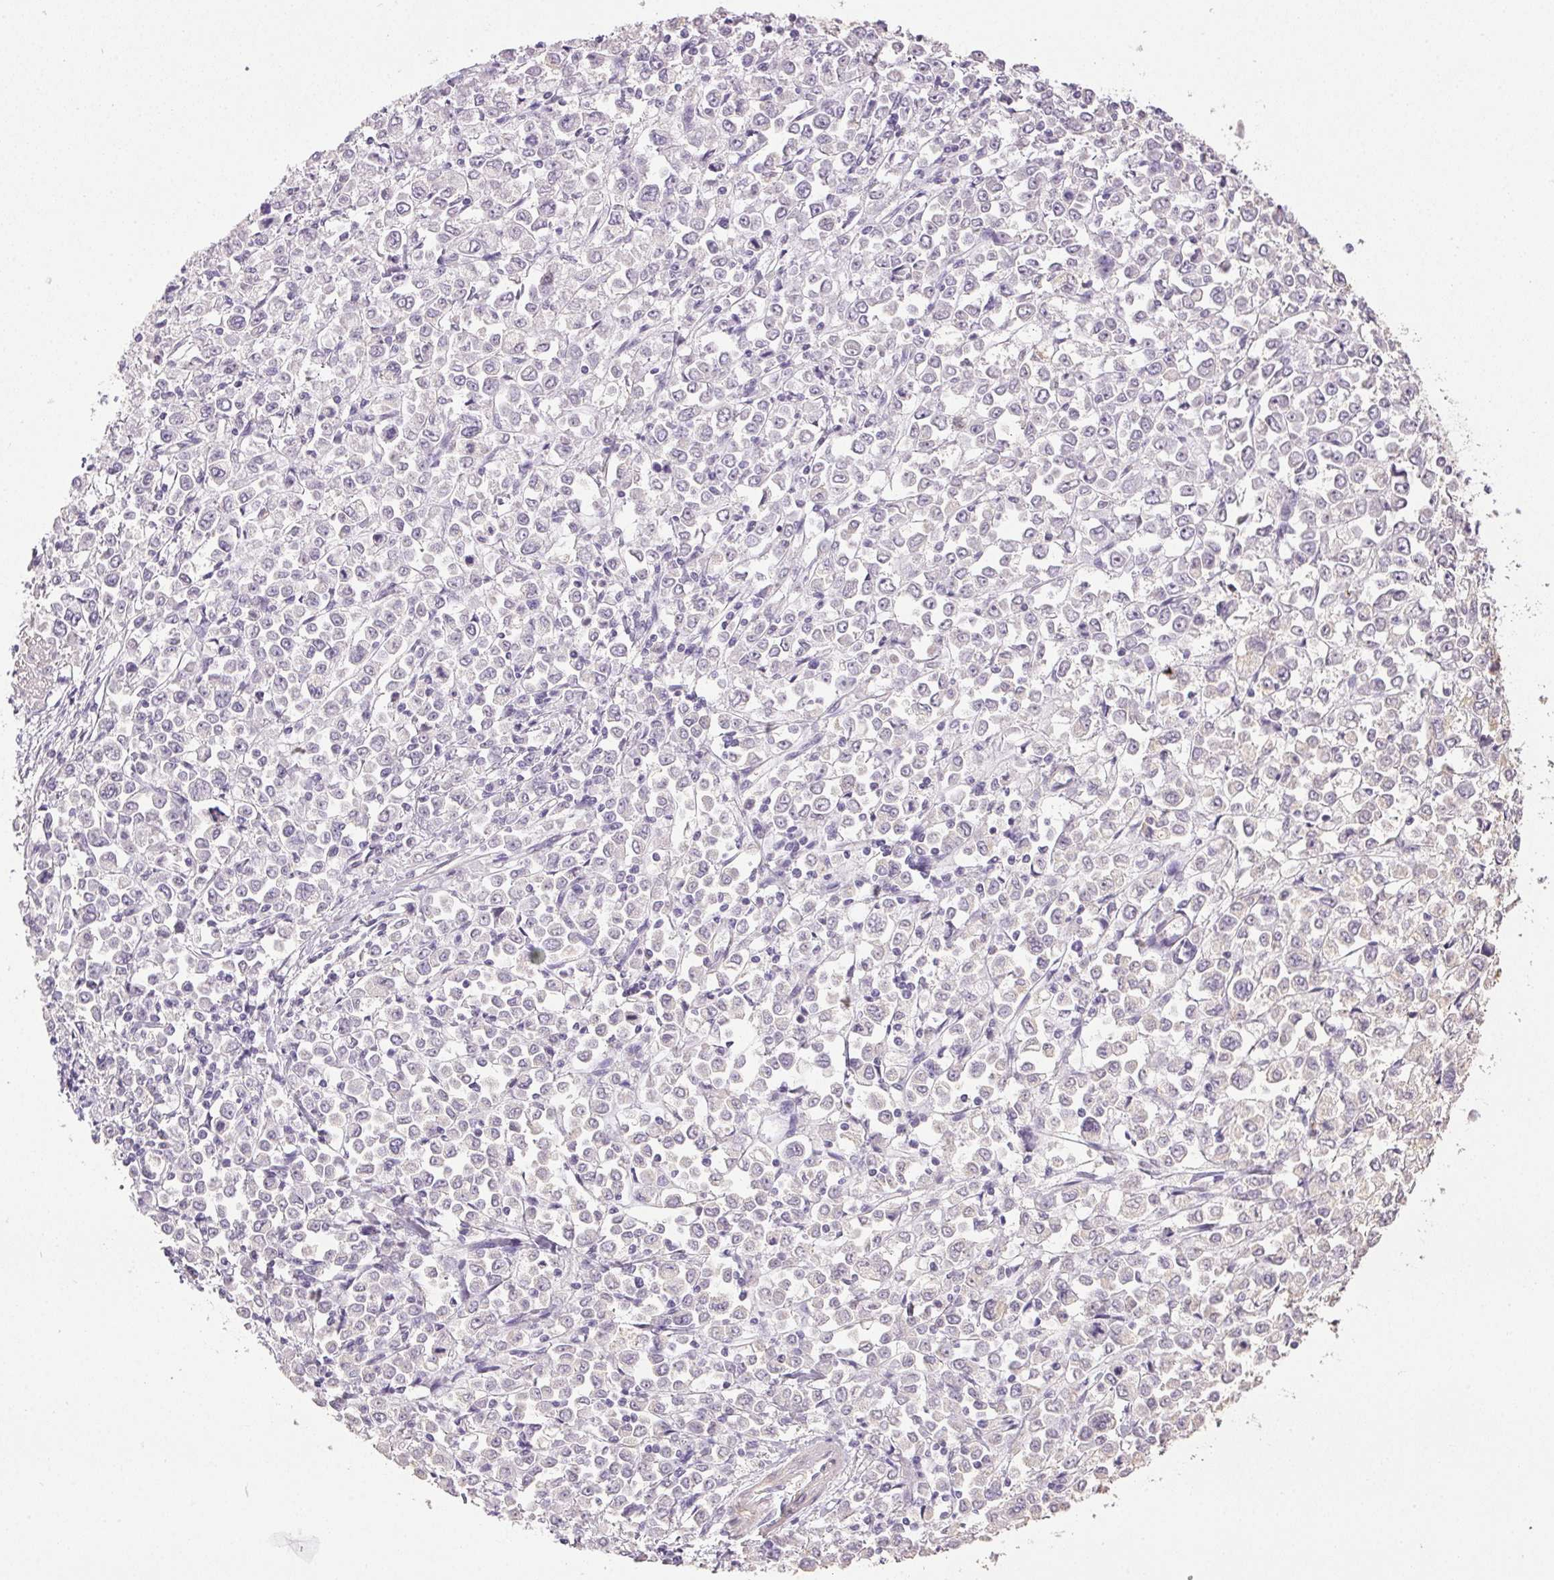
{"staining": {"intensity": "negative", "quantity": "none", "location": "none"}, "tissue": "stomach cancer", "cell_type": "Tumor cells", "image_type": "cancer", "snomed": [{"axis": "morphology", "description": "Adenocarcinoma, NOS"}, {"axis": "topography", "description": "Stomach, upper"}], "caption": "Immunohistochemistry (IHC) histopathology image of human stomach cancer stained for a protein (brown), which reveals no expression in tumor cells.", "gene": "PRL", "patient": {"sex": "male", "age": 70}}